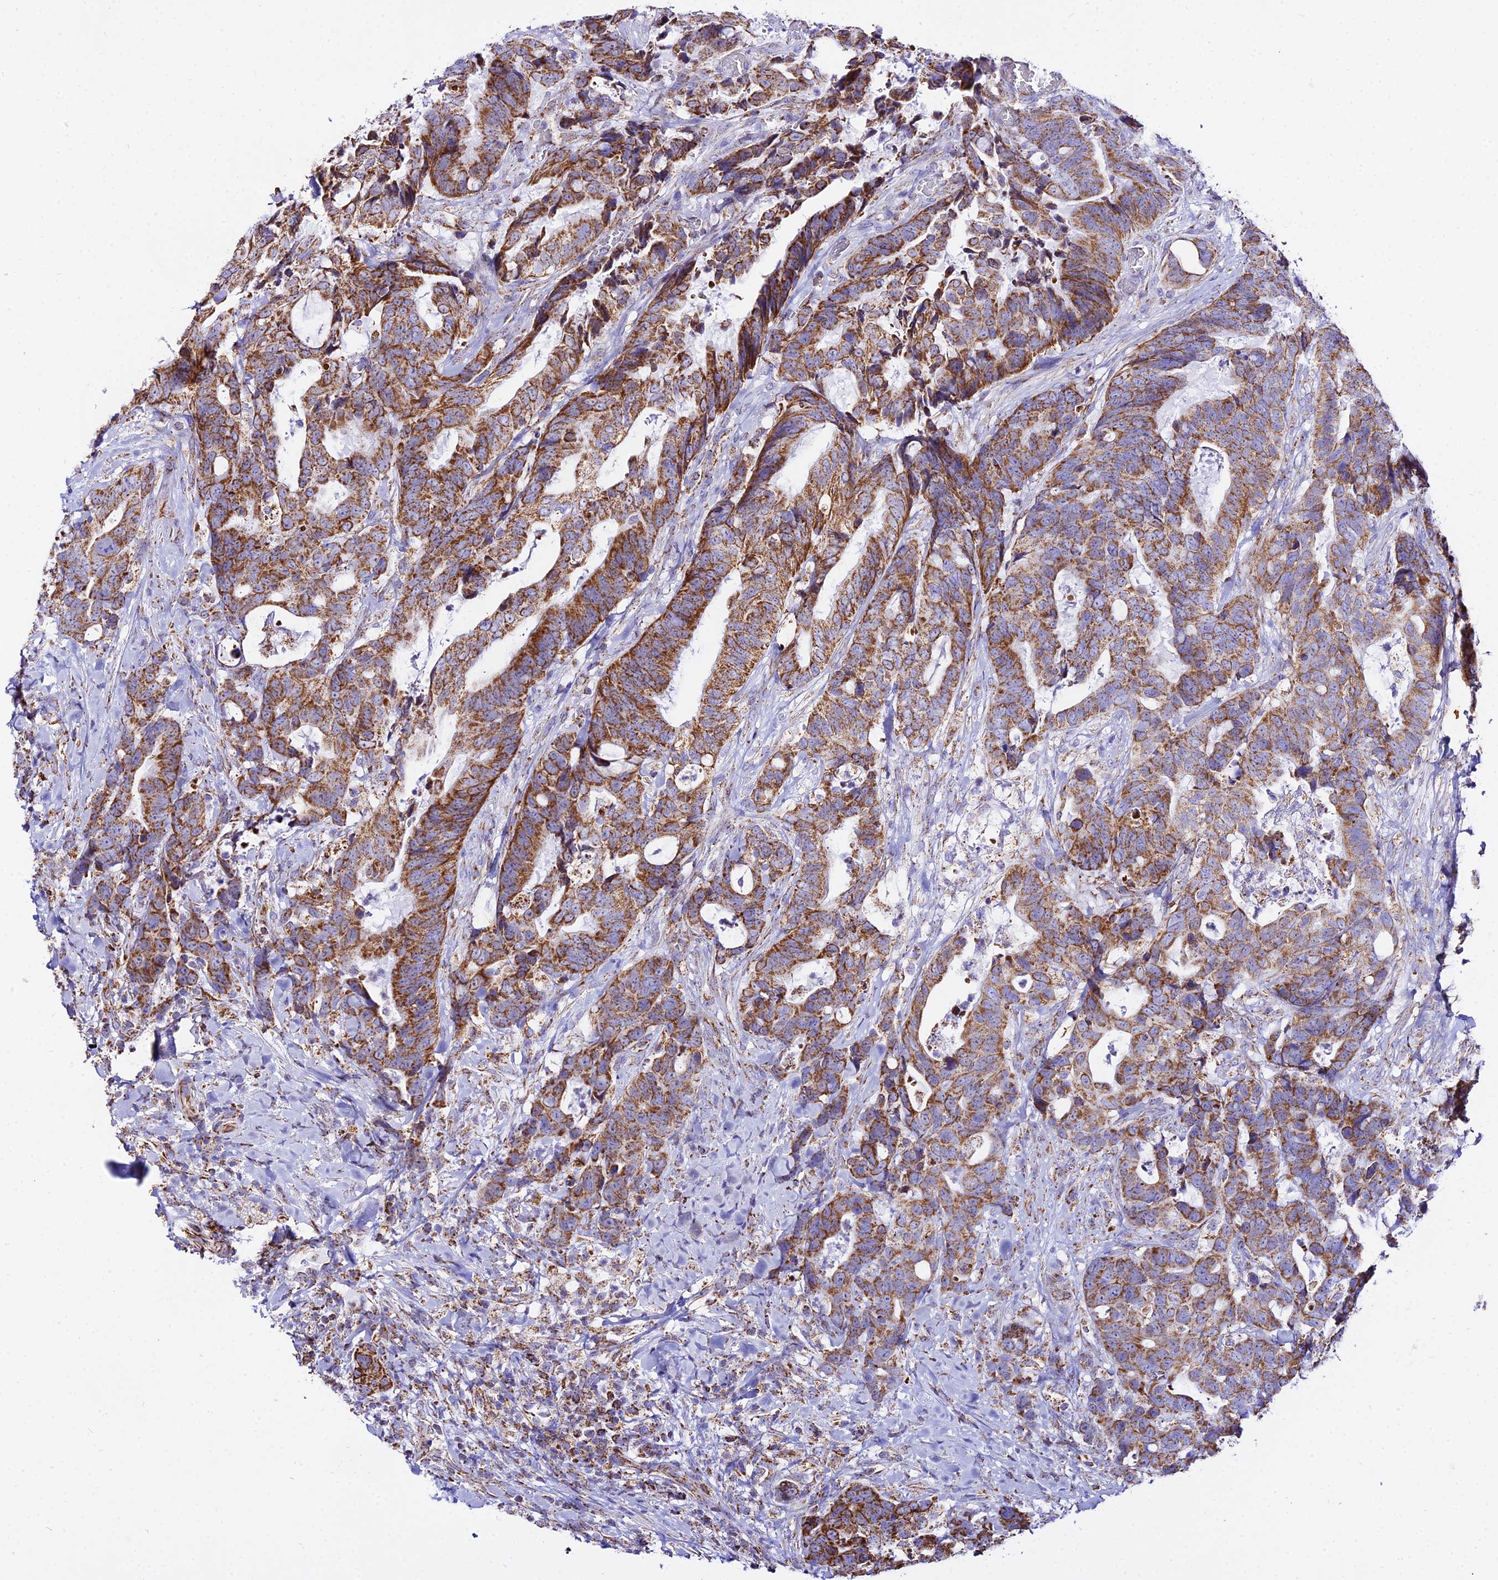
{"staining": {"intensity": "strong", "quantity": ">75%", "location": "cytoplasmic/membranous"}, "tissue": "colorectal cancer", "cell_type": "Tumor cells", "image_type": "cancer", "snomed": [{"axis": "morphology", "description": "Adenocarcinoma, NOS"}, {"axis": "topography", "description": "Colon"}], "caption": "Immunohistochemistry (IHC) histopathology image of neoplastic tissue: adenocarcinoma (colorectal) stained using immunohistochemistry reveals high levels of strong protein expression localized specifically in the cytoplasmic/membranous of tumor cells, appearing as a cytoplasmic/membranous brown color.", "gene": "ATP5PD", "patient": {"sex": "female", "age": 82}}